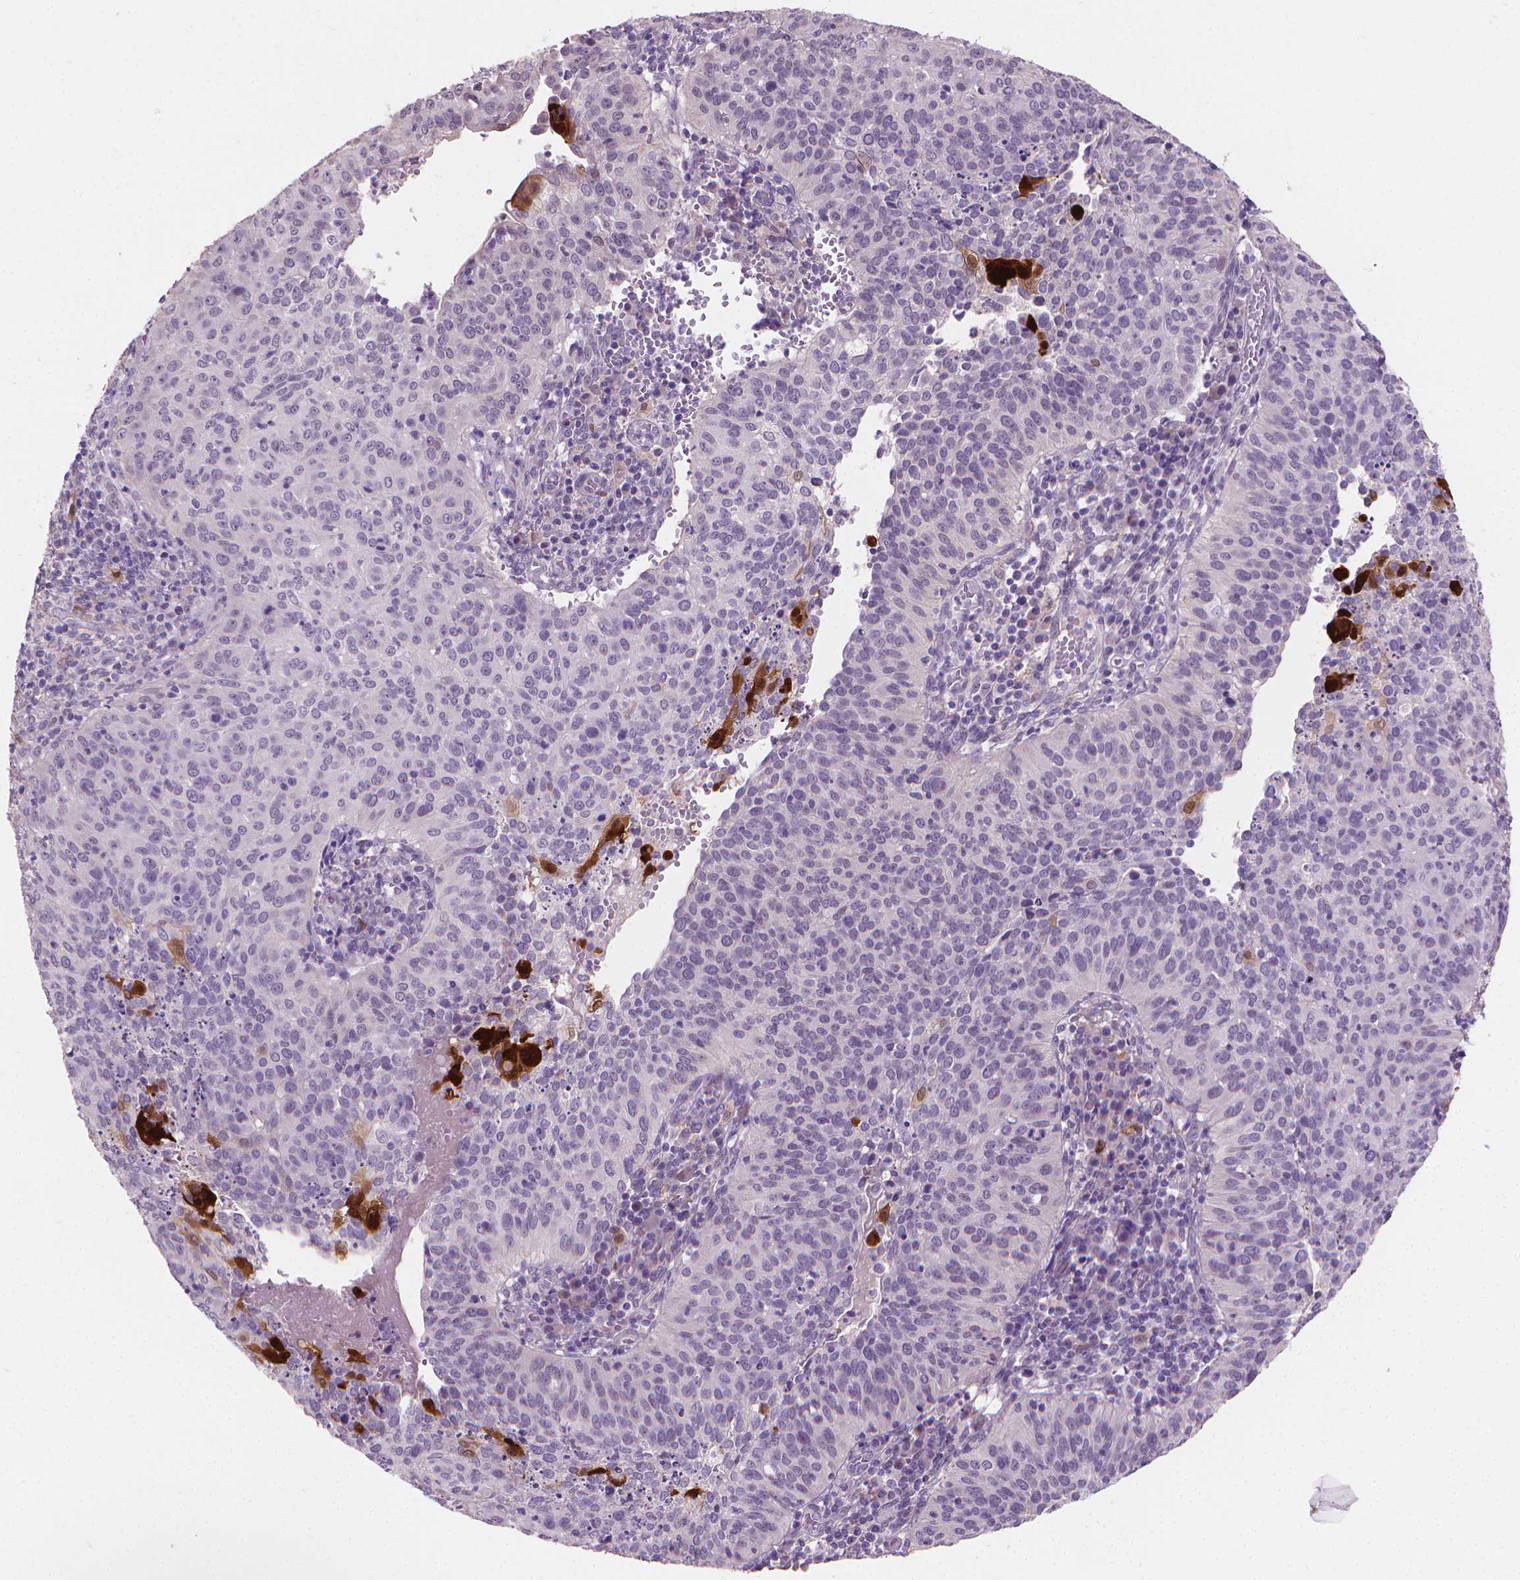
{"staining": {"intensity": "negative", "quantity": "none", "location": "none"}, "tissue": "cervical cancer", "cell_type": "Tumor cells", "image_type": "cancer", "snomed": [{"axis": "morphology", "description": "Squamous cell carcinoma, NOS"}, {"axis": "topography", "description": "Cervix"}], "caption": "The photomicrograph displays no staining of tumor cells in cervical squamous cell carcinoma.", "gene": "GSDMA", "patient": {"sex": "female", "age": 39}}